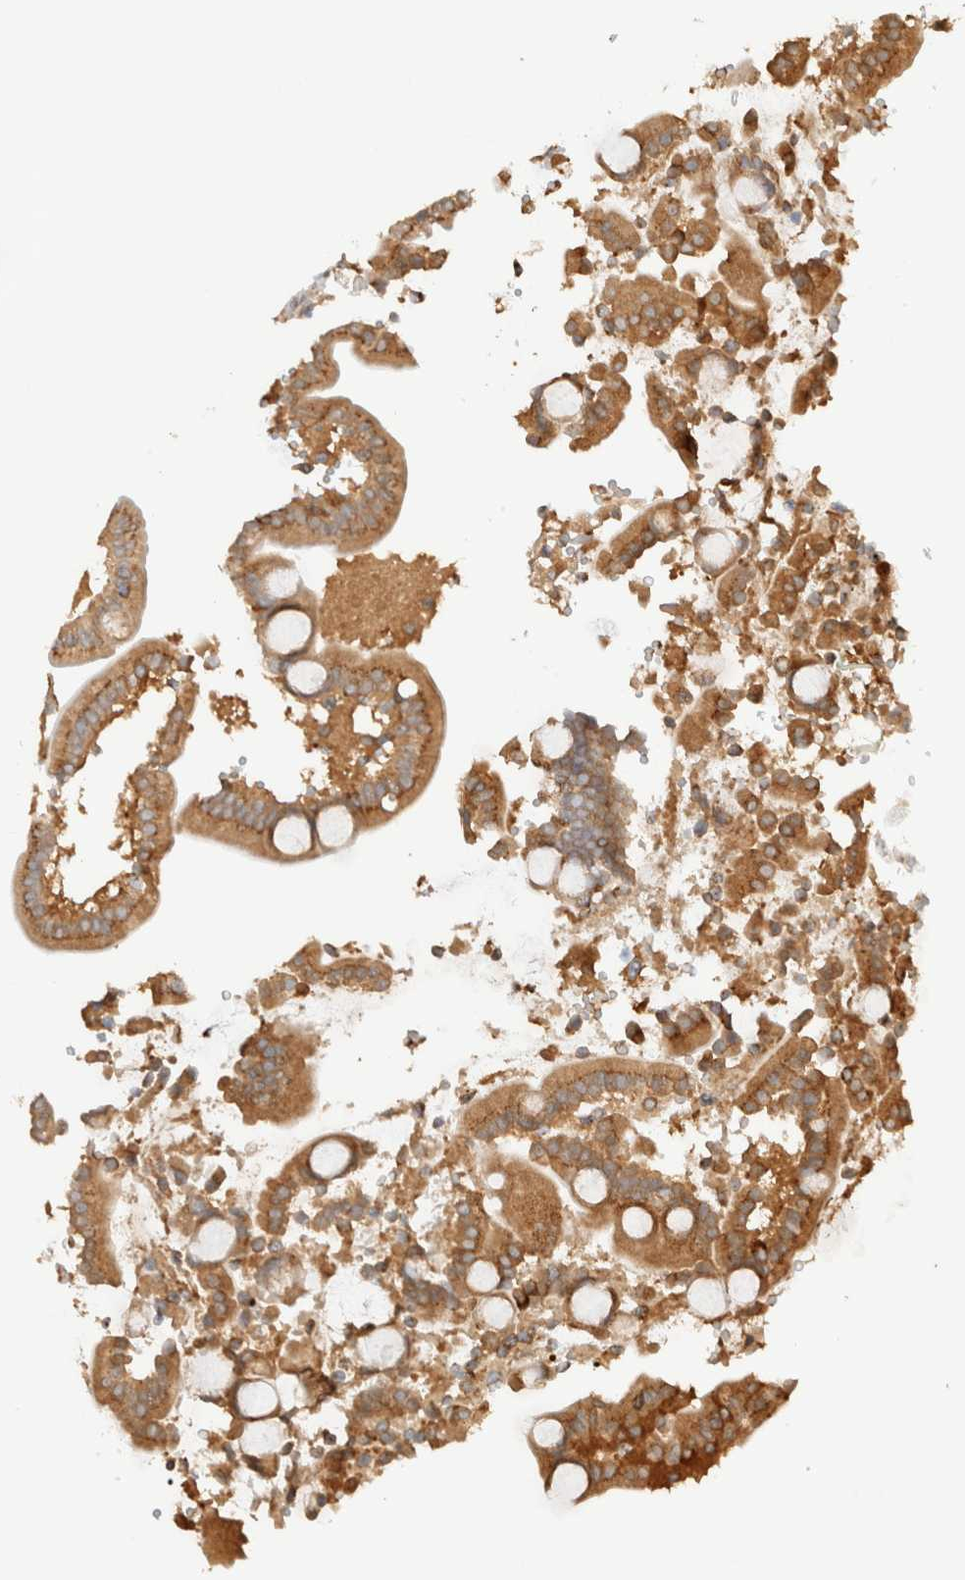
{"staining": {"intensity": "moderate", "quantity": ">75%", "location": "cytoplasmic/membranous"}, "tissue": "duodenum", "cell_type": "Glandular cells", "image_type": "normal", "snomed": [{"axis": "morphology", "description": "Normal tissue, NOS"}, {"axis": "topography", "description": "Duodenum"}], "caption": "High-power microscopy captured an immunohistochemistry (IHC) histopathology image of benign duodenum, revealing moderate cytoplasmic/membranous positivity in about >75% of glandular cells.", "gene": "RABEP1", "patient": {"sex": "male", "age": 54}}